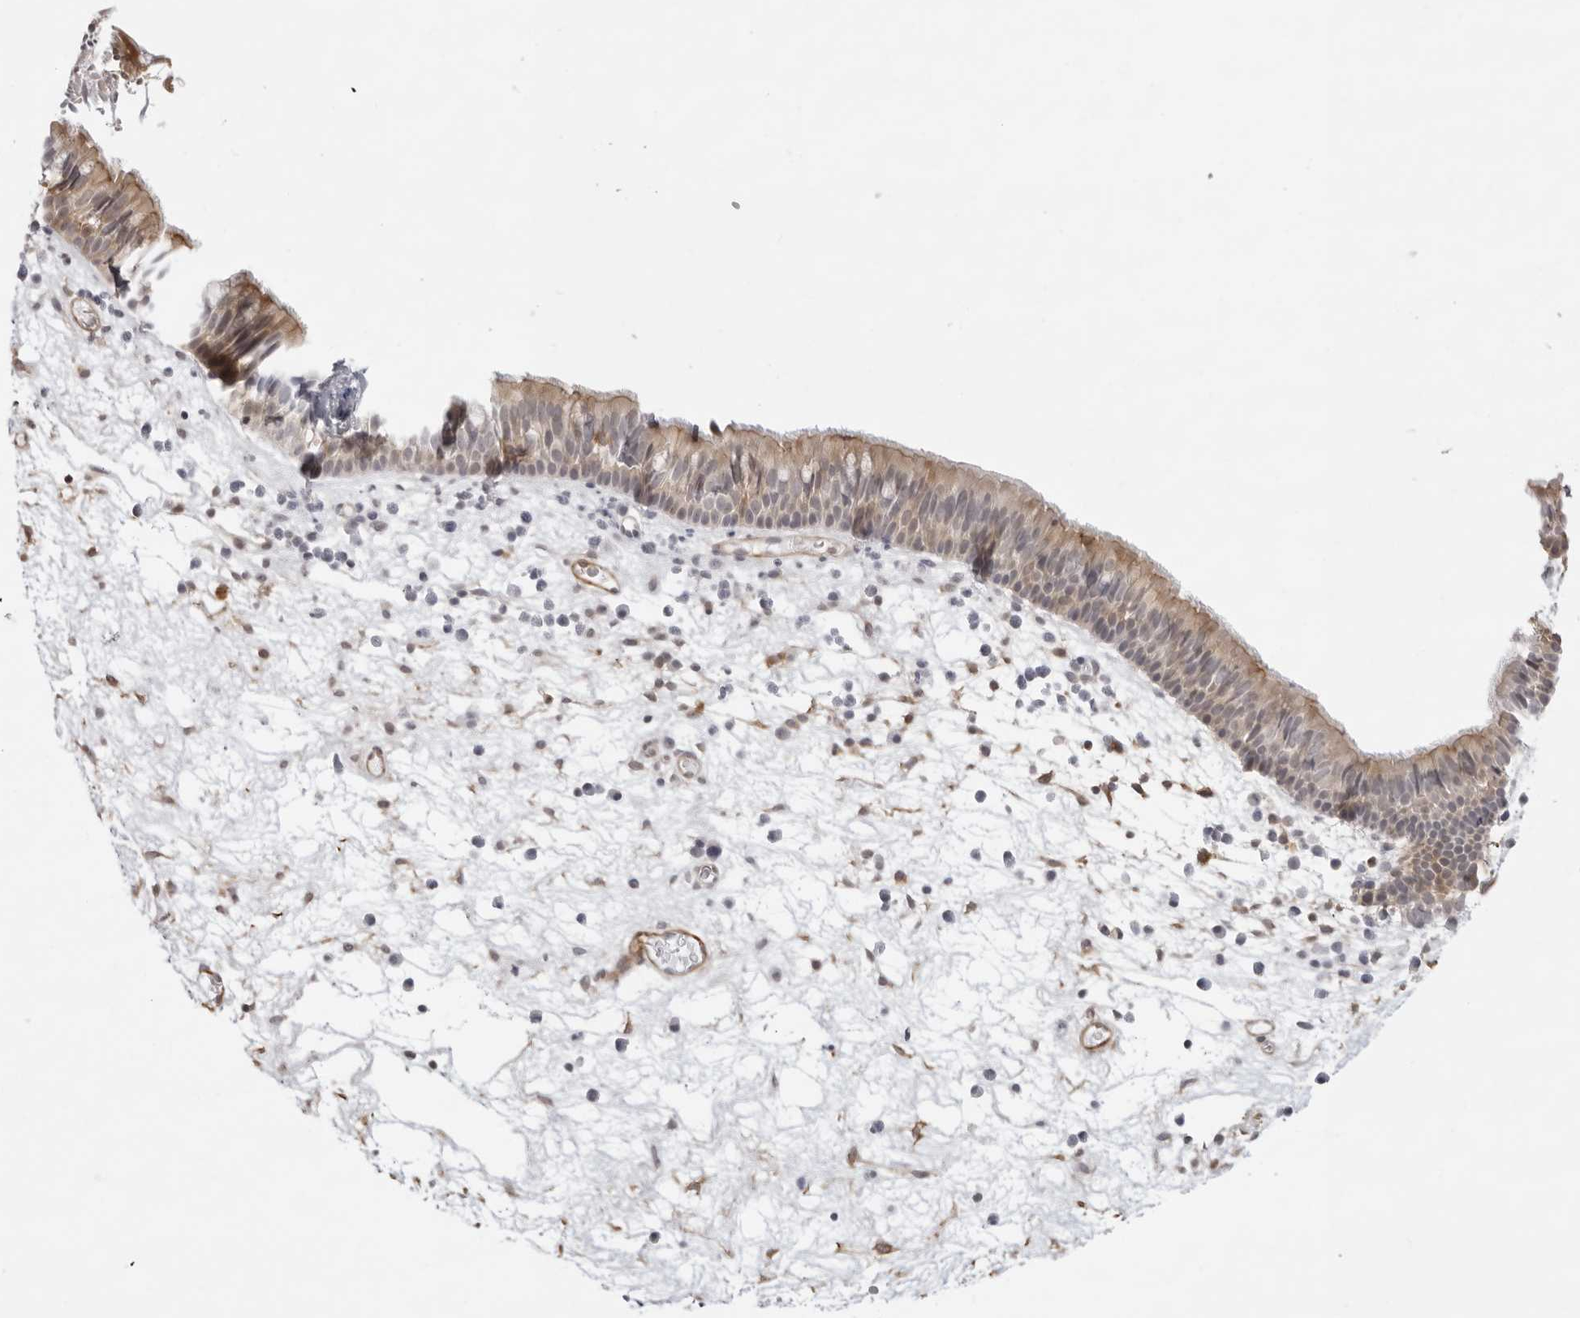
{"staining": {"intensity": "weak", "quantity": ">75%", "location": "cytoplasmic/membranous"}, "tissue": "nasopharynx", "cell_type": "Respiratory epithelial cells", "image_type": "normal", "snomed": [{"axis": "morphology", "description": "Normal tissue, NOS"}, {"axis": "morphology", "description": "Inflammation, NOS"}, {"axis": "morphology", "description": "Malignant melanoma, Metastatic site"}, {"axis": "topography", "description": "Nasopharynx"}], "caption": "Weak cytoplasmic/membranous expression is identified in about >75% of respiratory epithelial cells in benign nasopharynx.", "gene": "UNK", "patient": {"sex": "male", "age": 70}}